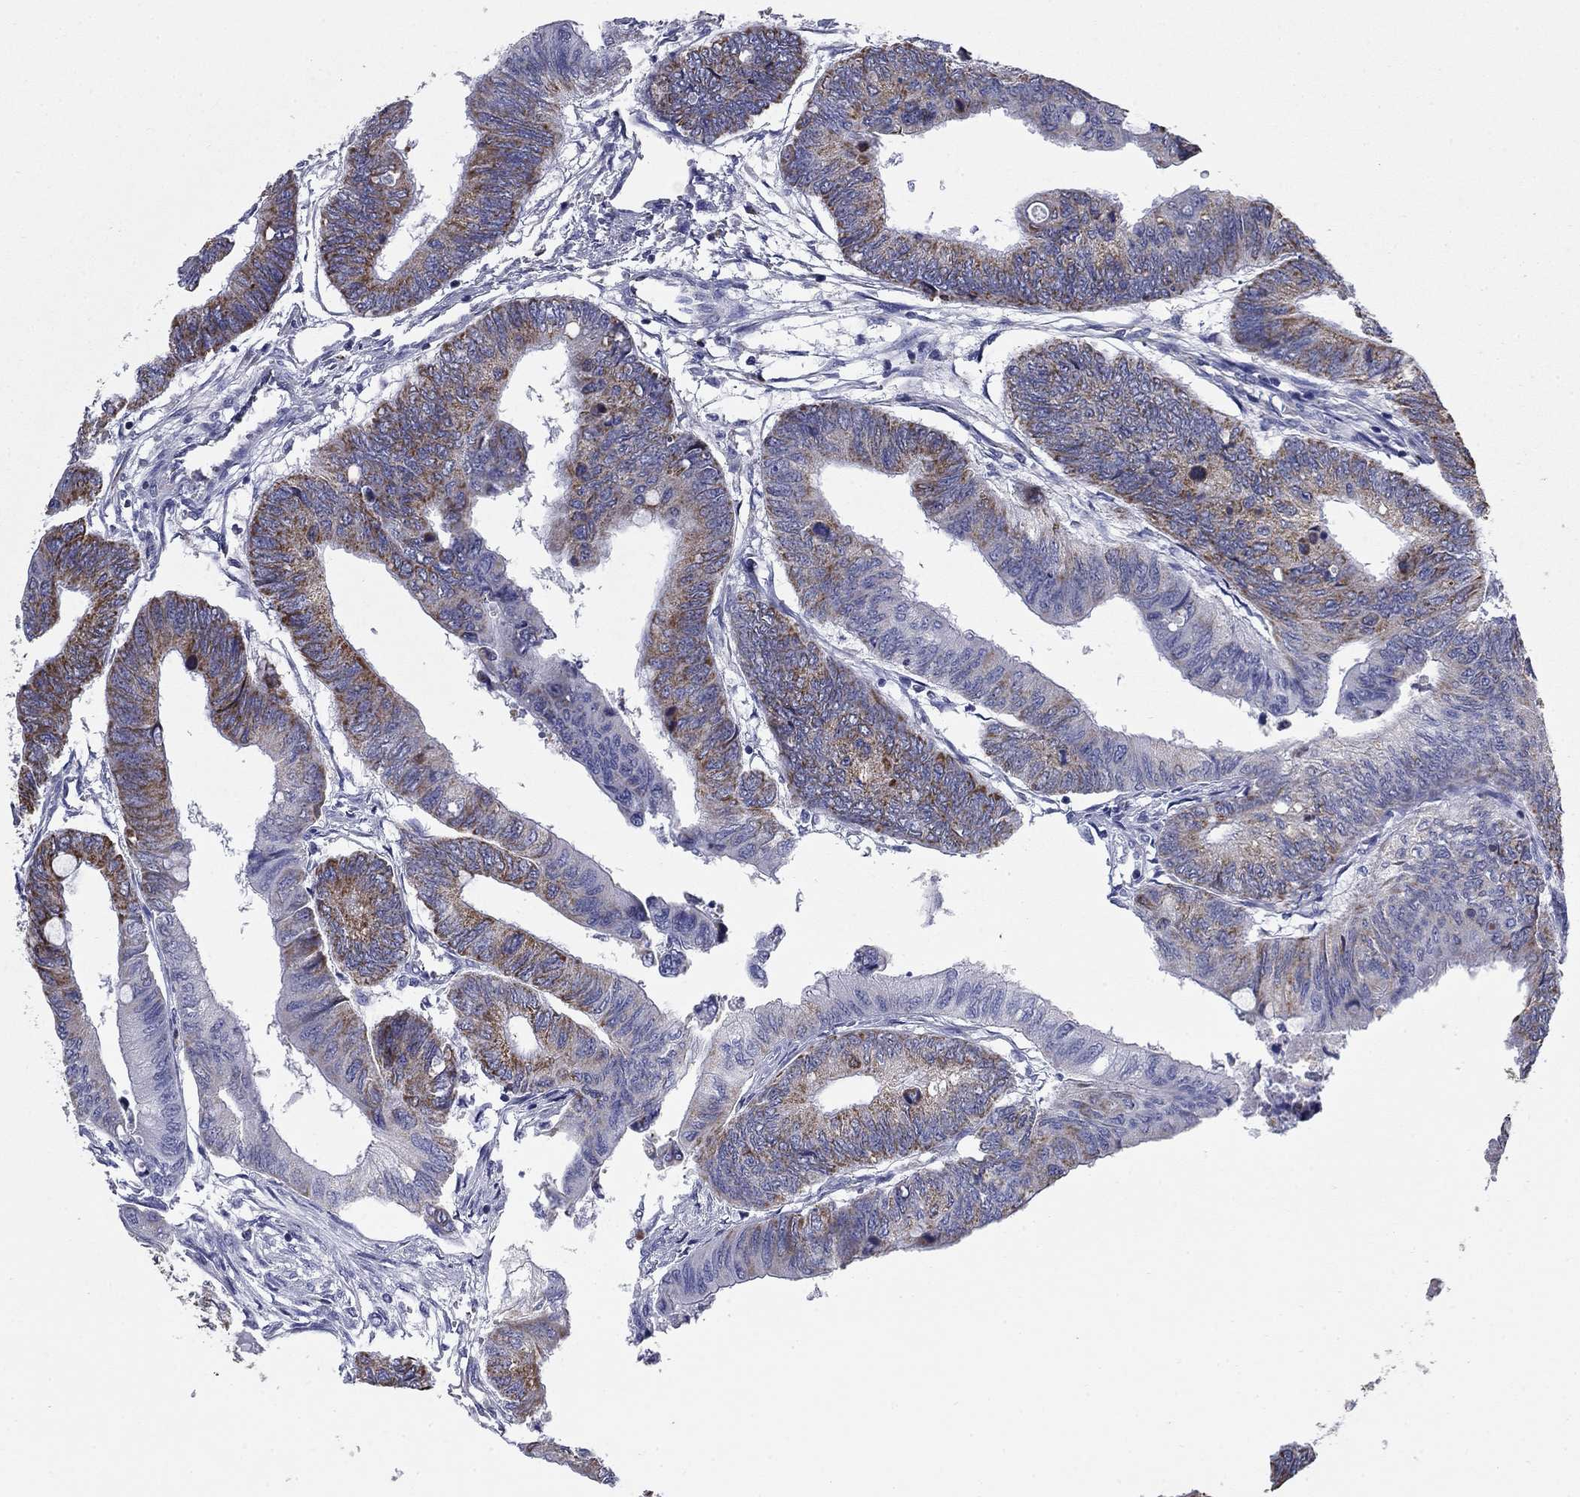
{"staining": {"intensity": "moderate", "quantity": "25%-75%", "location": "cytoplasmic/membranous"}, "tissue": "colorectal cancer", "cell_type": "Tumor cells", "image_type": "cancer", "snomed": [{"axis": "morphology", "description": "Normal tissue, NOS"}, {"axis": "morphology", "description": "Adenocarcinoma, NOS"}, {"axis": "topography", "description": "Rectum"}, {"axis": "topography", "description": "Peripheral nerve tissue"}], "caption": "Protein positivity by immunohistochemistry shows moderate cytoplasmic/membranous staining in approximately 25%-75% of tumor cells in colorectal adenocarcinoma. The protein of interest is shown in brown color, while the nuclei are stained blue.", "gene": "NDUFA4L2", "patient": {"sex": "male", "age": 92}}